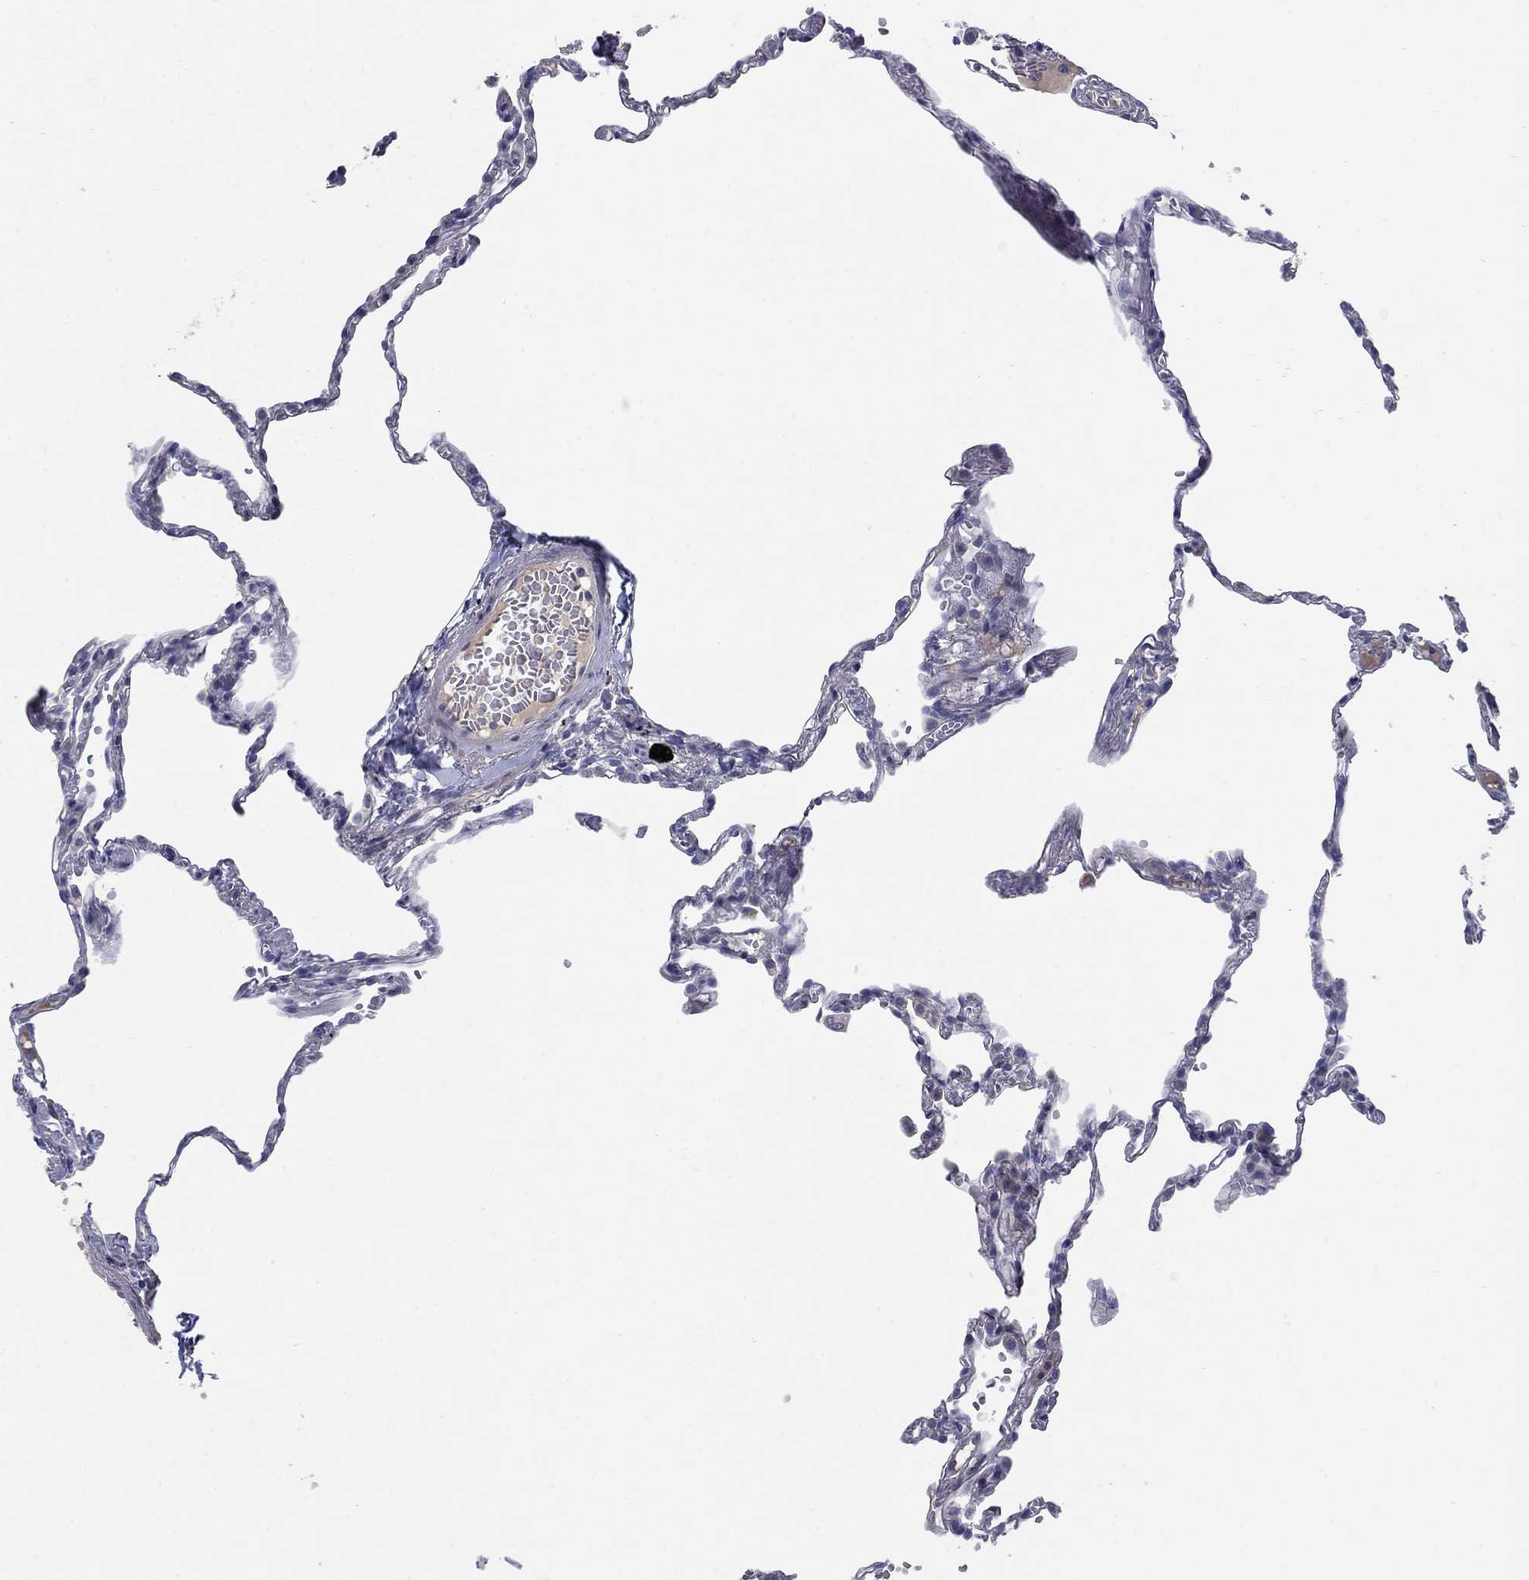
{"staining": {"intensity": "negative", "quantity": "none", "location": "none"}, "tissue": "lung", "cell_type": "Alveolar cells", "image_type": "normal", "snomed": [{"axis": "morphology", "description": "Normal tissue, NOS"}, {"axis": "topography", "description": "Lung"}], "caption": "Immunohistochemistry micrograph of unremarkable lung stained for a protein (brown), which shows no expression in alveolar cells.", "gene": "TMEM249", "patient": {"sex": "male", "age": 78}}